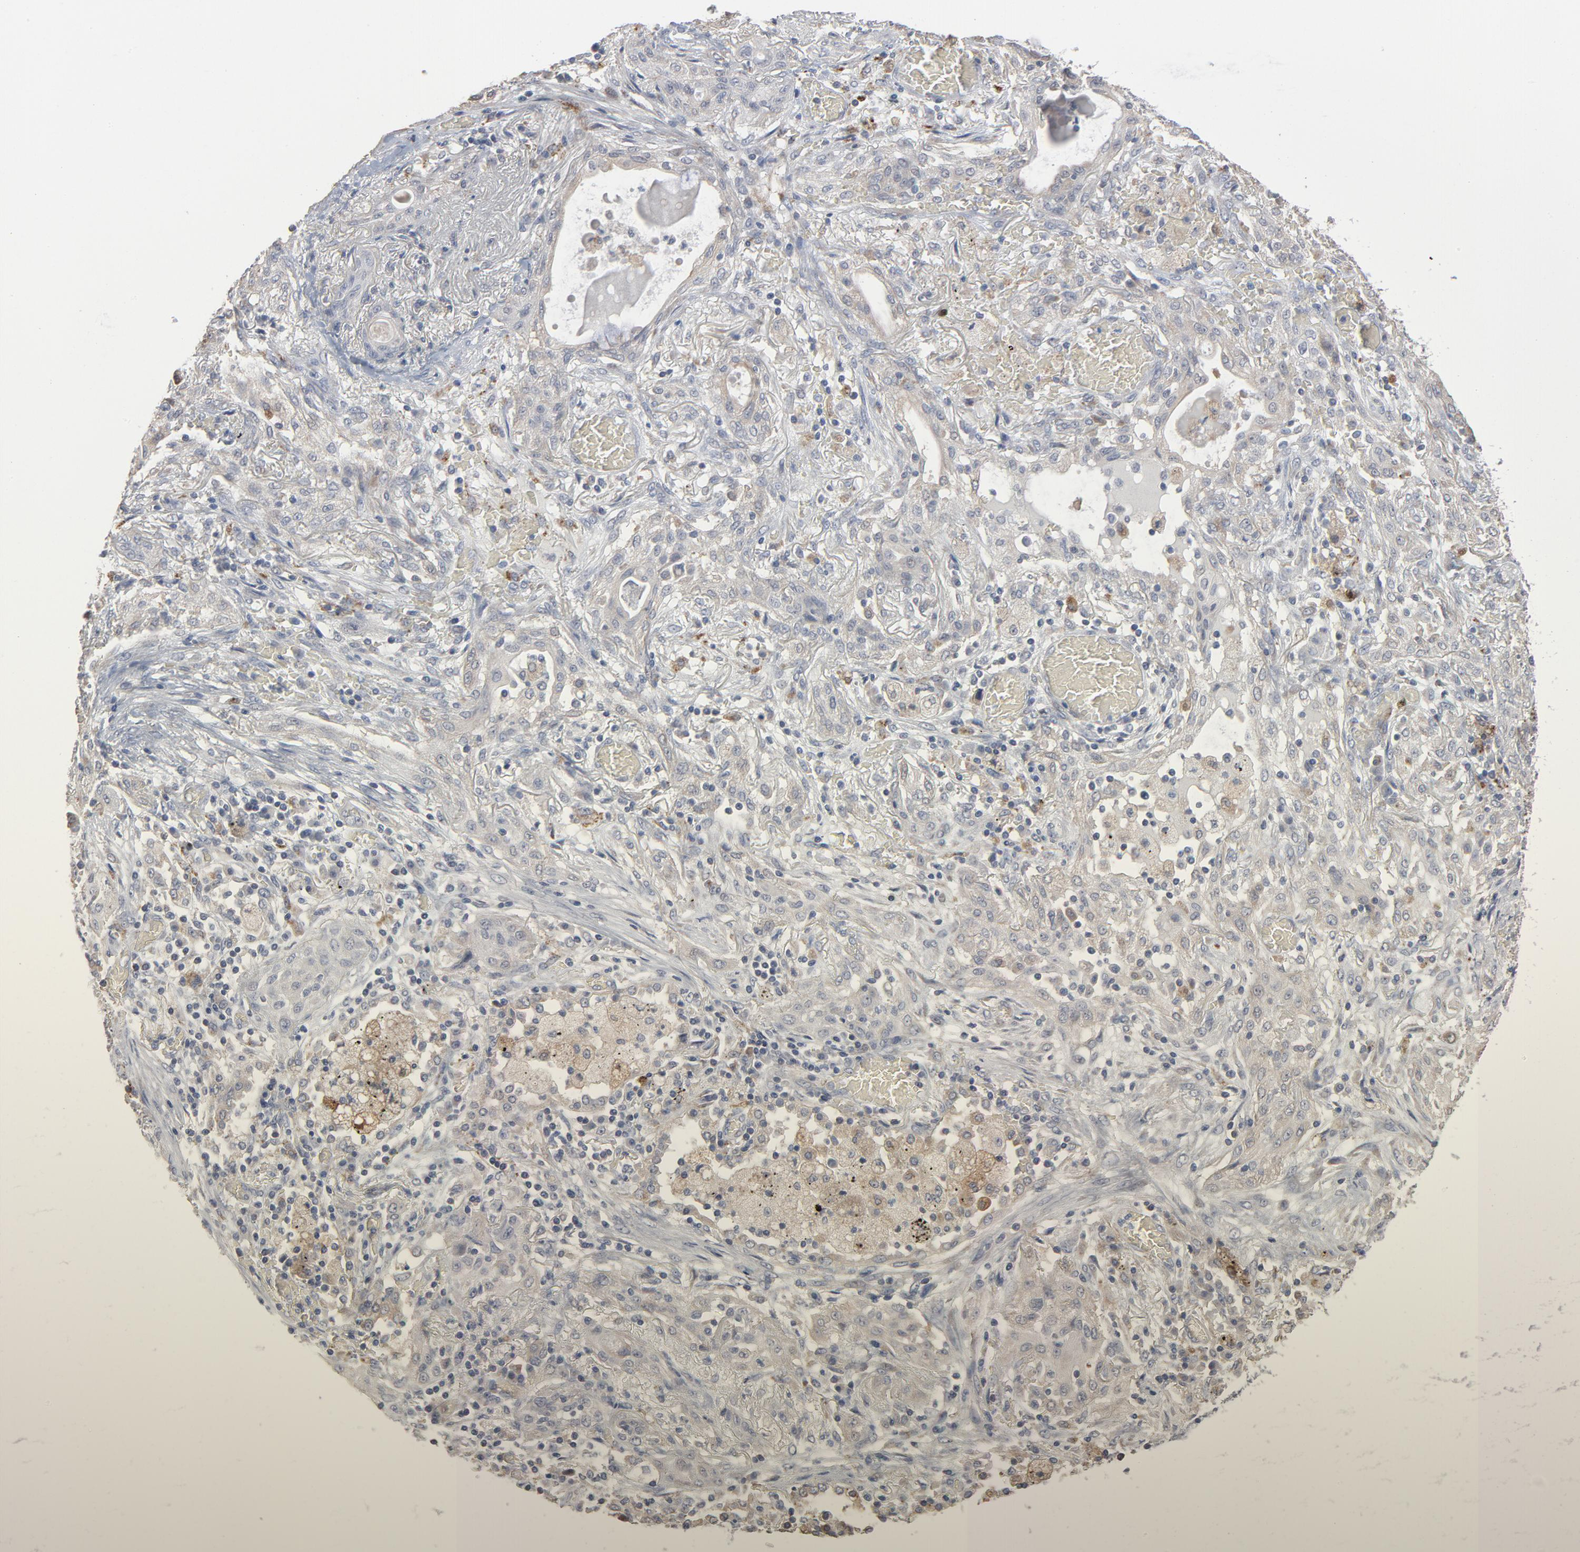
{"staining": {"intensity": "weak", "quantity": "25%-75%", "location": "cytoplasmic/membranous"}, "tissue": "lung cancer", "cell_type": "Tumor cells", "image_type": "cancer", "snomed": [{"axis": "morphology", "description": "Squamous cell carcinoma, NOS"}, {"axis": "topography", "description": "Lung"}], "caption": "Weak cytoplasmic/membranous positivity for a protein is appreciated in about 25%-75% of tumor cells of squamous cell carcinoma (lung) using immunohistochemistry (IHC).", "gene": "POMT2", "patient": {"sex": "female", "age": 47}}